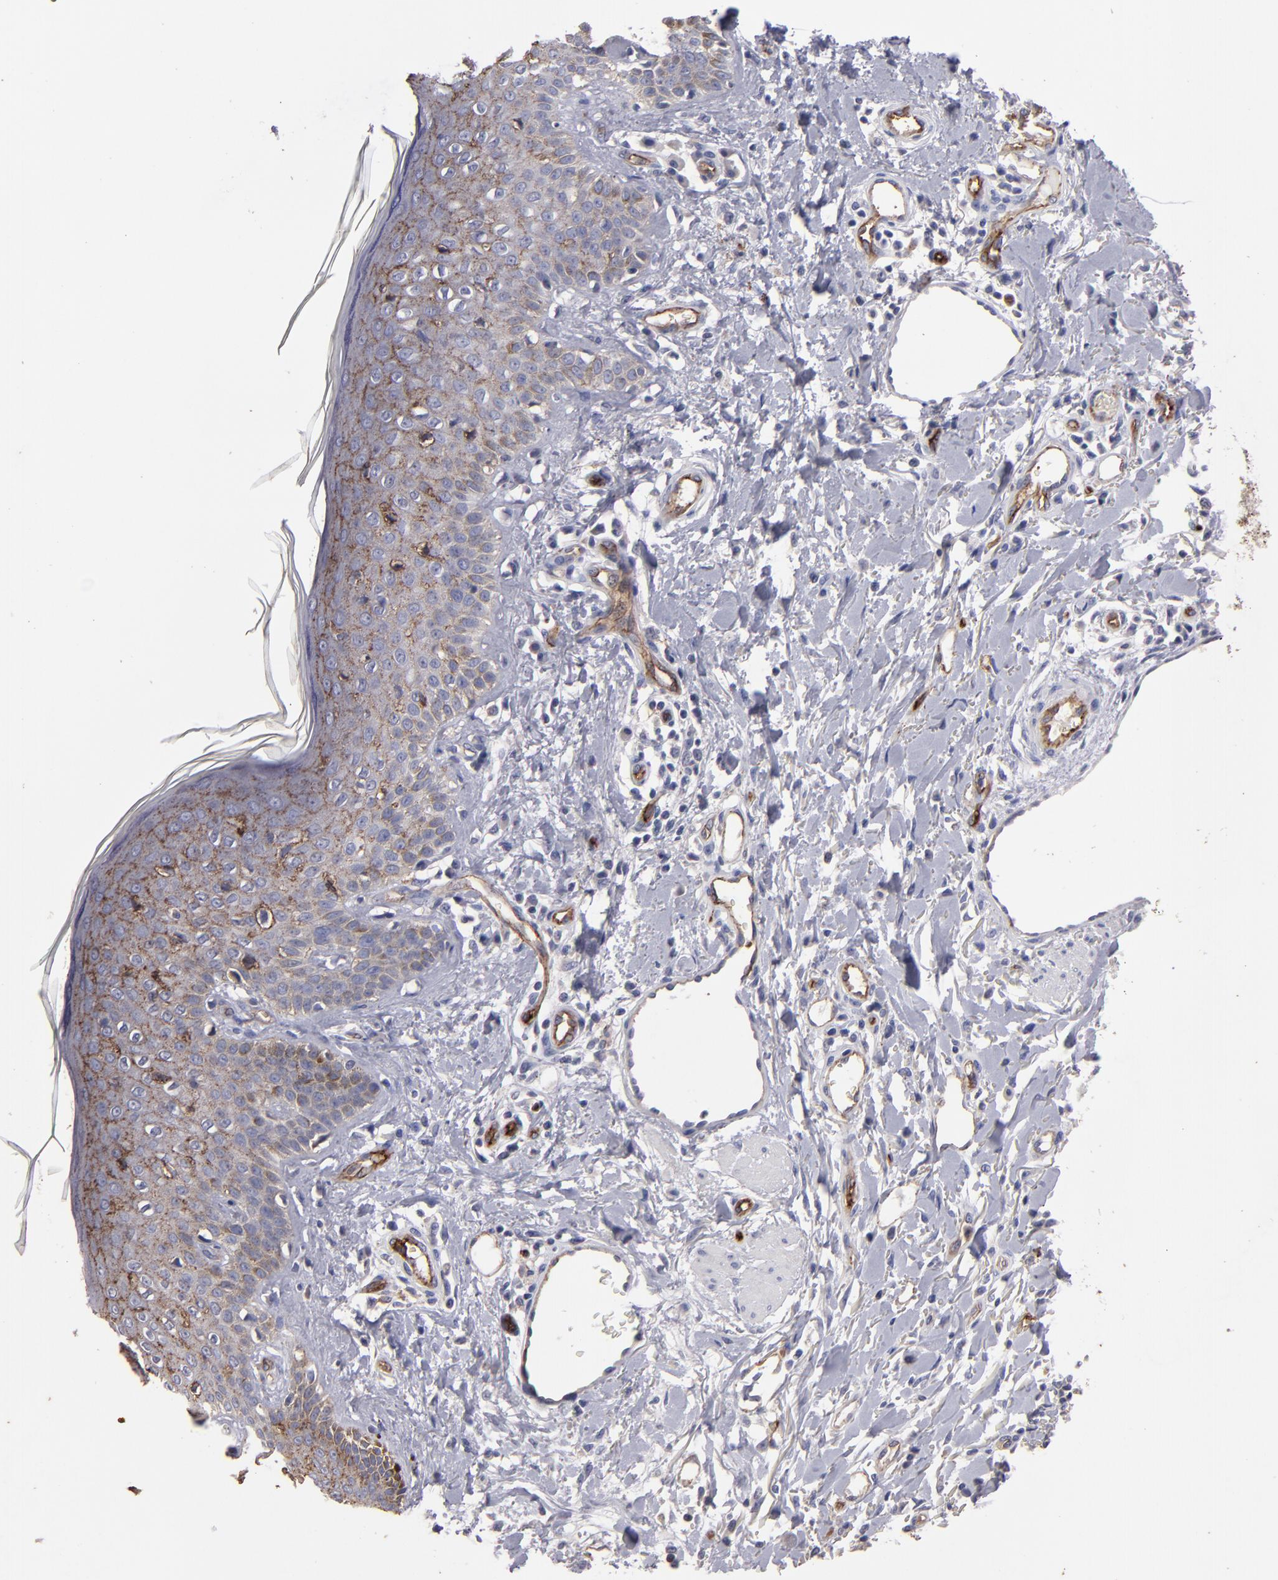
{"staining": {"intensity": "weak", "quantity": "25%-75%", "location": "cytoplasmic/membranous"}, "tissue": "skin cancer", "cell_type": "Tumor cells", "image_type": "cancer", "snomed": [{"axis": "morphology", "description": "Squamous cell carcinoma, NOS"}, {"axis": "topography", "description": "Skin"}], "caption": "Immunohistochemical staining of human squamous cell carcinoma (skin) shows low levels of weak cytoplasmic/membranous protein positivity in approximately 25%-75% of tumor cells.", "gene": "CLDN5", "patient": {"sex": "female", "age": 59}}